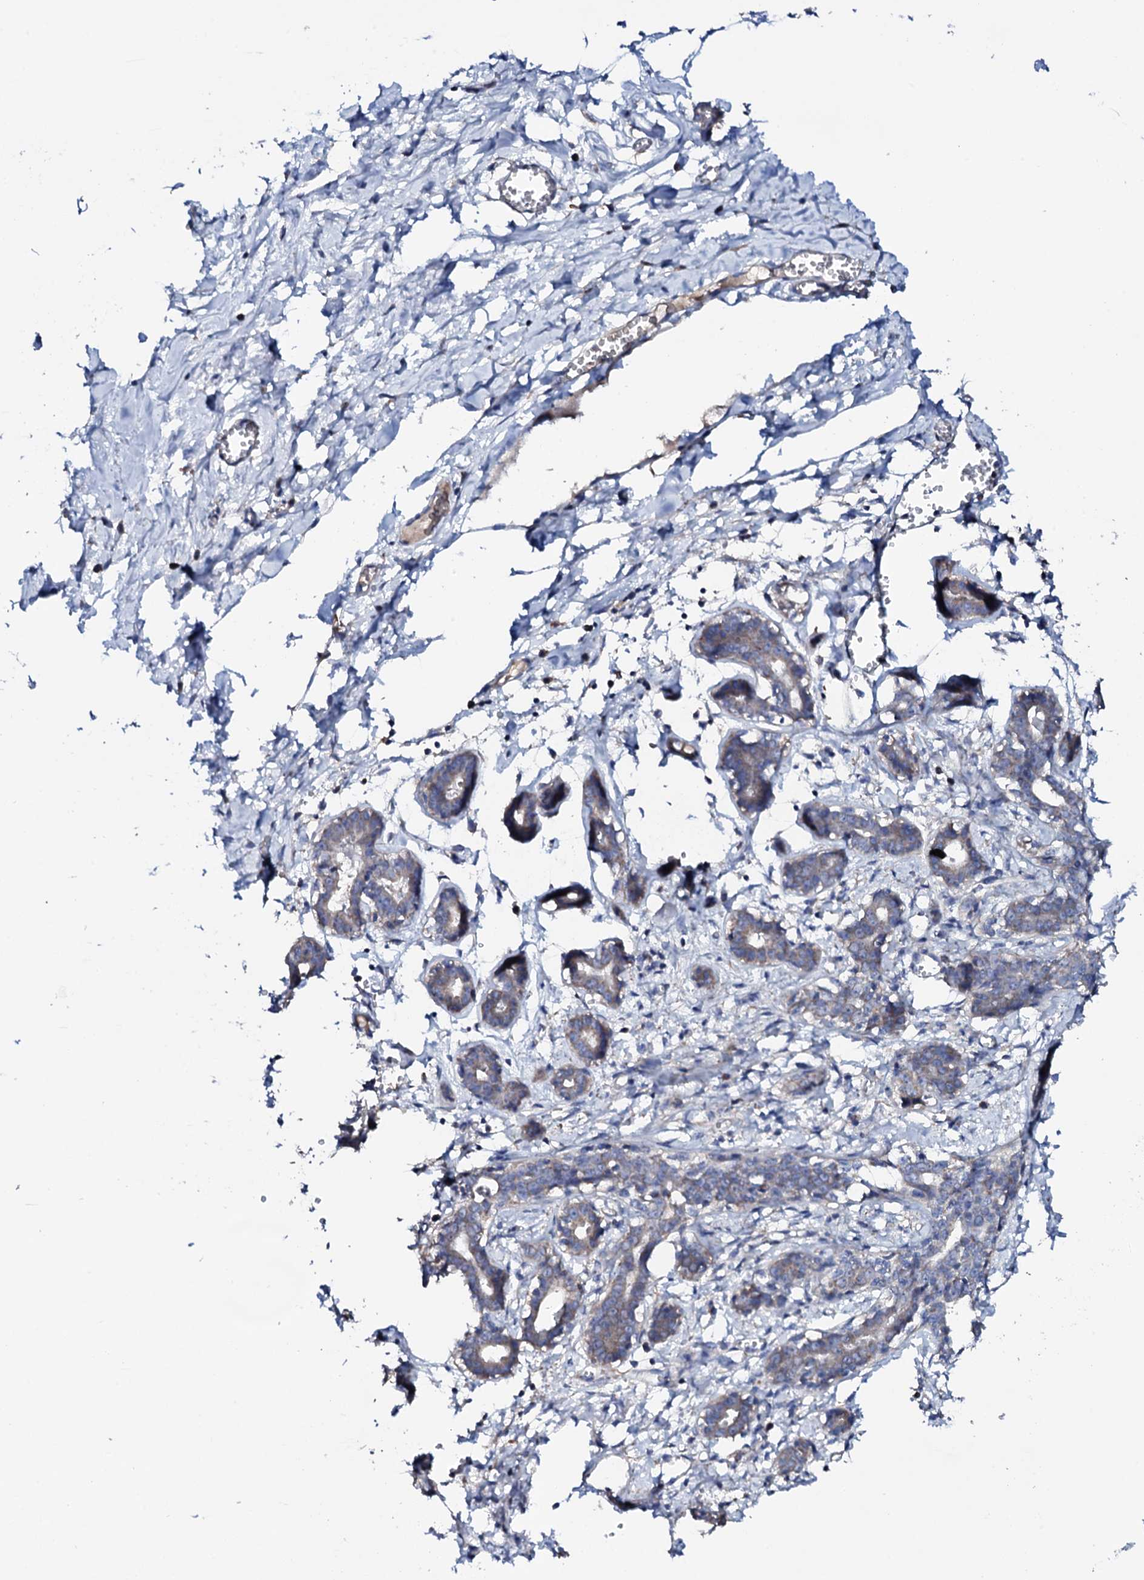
{"staining": {"intensity": "moderate", "quantity": "<25%", "location": "cytoplasmic/membranous"}, "tissue": "breast", "cell_type": "Adipocytes", "image_type": "normal", "snomed": [{"axis": "morphology", "description": "Normal tissue, NOS"}, {"axis": "topography", "description": "Breast"}], "caption": "This histopathology image shows normal breast stained with immunohistochemistry to label a protein in brown. The cytoplasmic/membranous of adipocytes show moderate positivity for the protein. Nuclei are counter-stained blue.", "gene": "TCAF2C", "patient": {"sex": "female", "age": 27}}